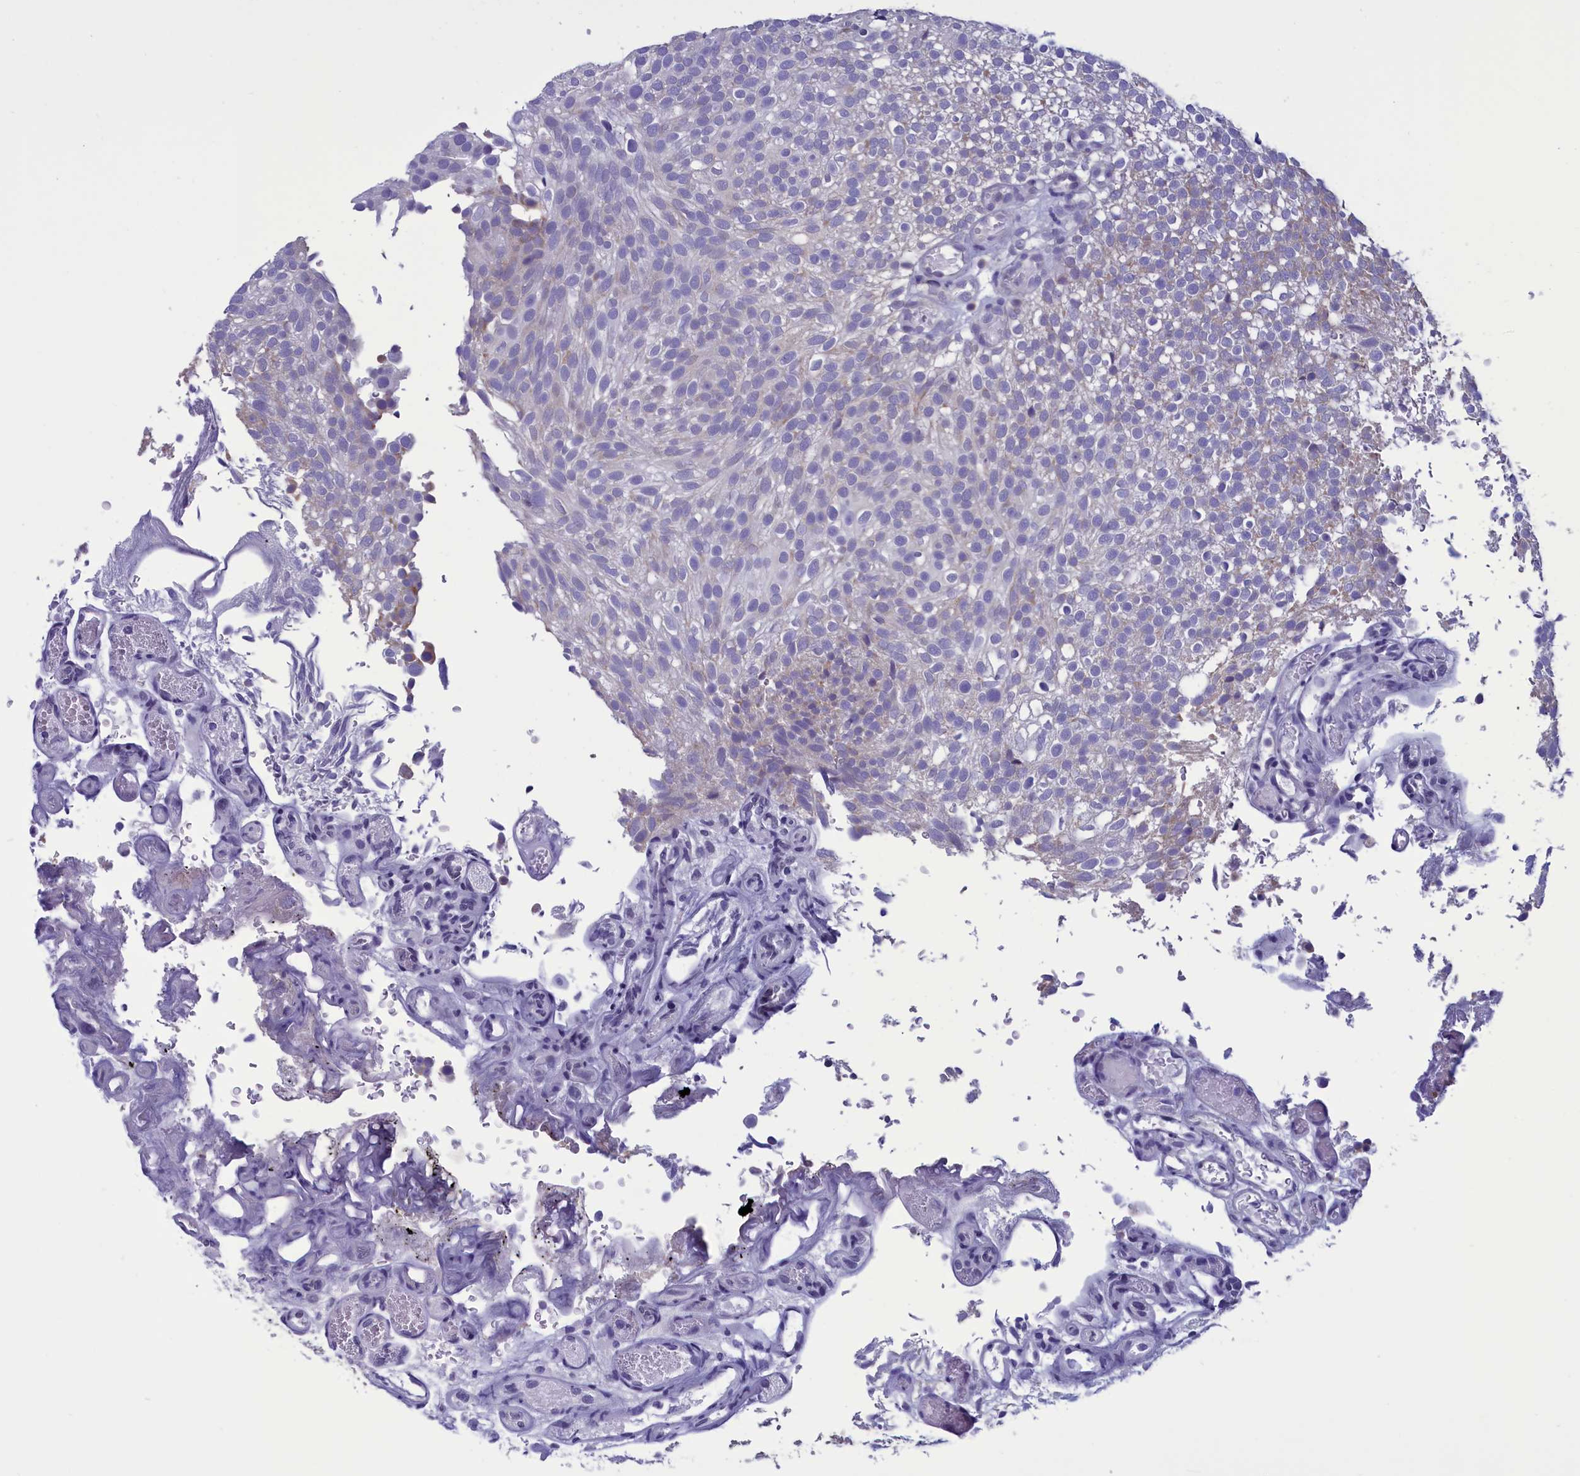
{"staining": {"intensity": "negative", "quantity": "none", "location": "none"}, "tissue": "urothelial cancer", "cell_type": "Tumor cells", "image_type": "cancer", "snomed": [{"axis": "morphology", "description": "Urothelial carcinoma, Low grade"}, {"axis": "topography", "description": "Urinary bladder"}], "caption": "An image of human urothelial carcinoma (low-grade) is negative for staining in tumor cells.", "gene": "PARS2", "patient": {"sex": "male", "age": 78}}